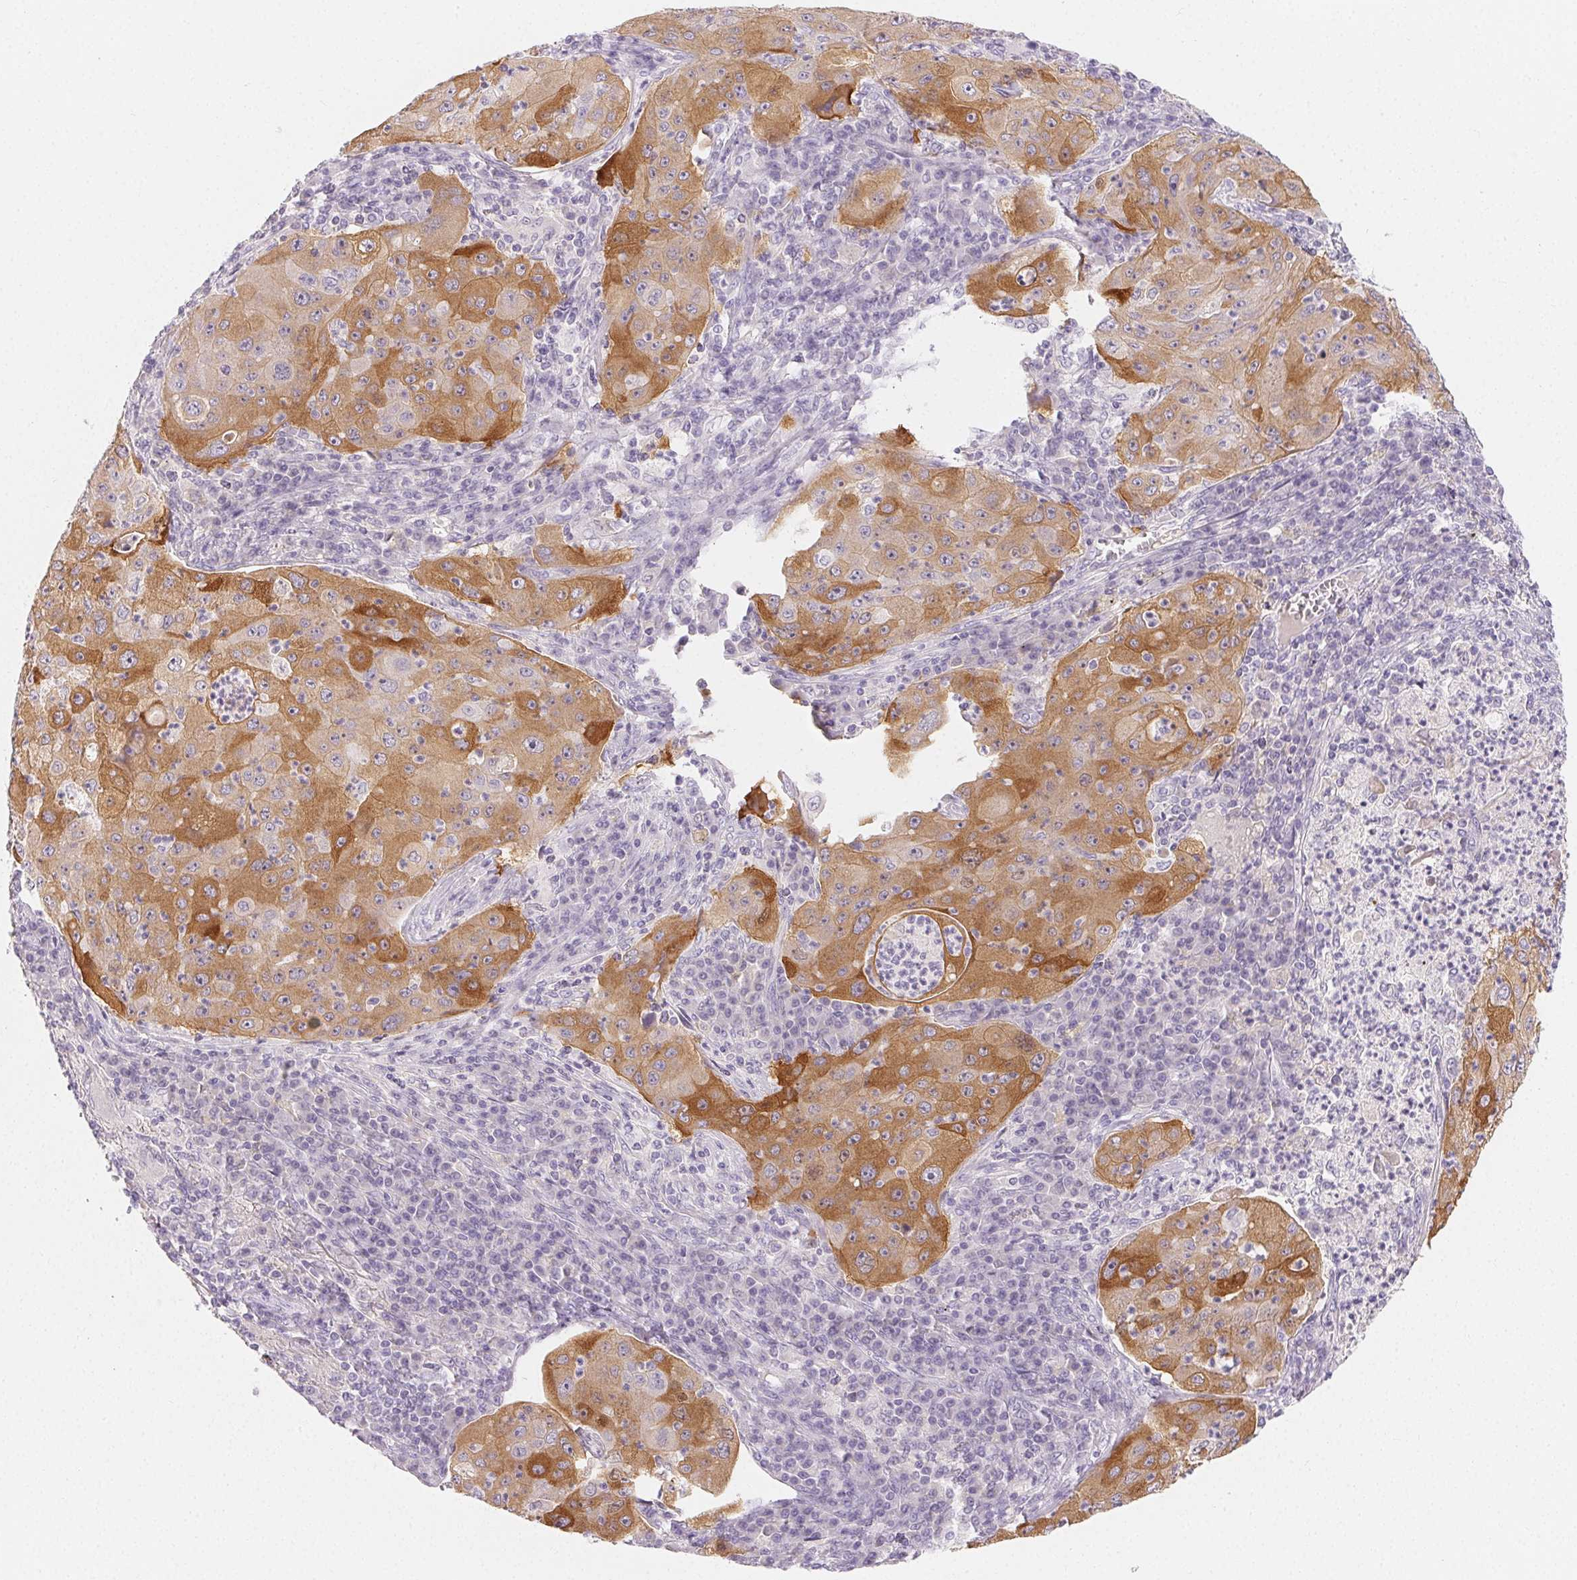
{"staining": {"intensity": "moderate", "quantity": ">75%", "location": "cytoplasmic/membranous"}, "tissue": "lung cancer", "cell_type": "Tumor cells", "image_type": "cancer", "snomed": [{"axis": "morphology", "description": "Squamous cell carcinoma, NOS"}, {"axis": "topography", "description": "Lung"}], "caption": "Immunohistochemical staining of lung cancer (squamous cell carcinoma) exhibits moderate cytoplasmic/membranous protein positivity in about >75% of tumor cells.", "gene": "MIOX", "patient": {"sex": "female", "age": 59}}